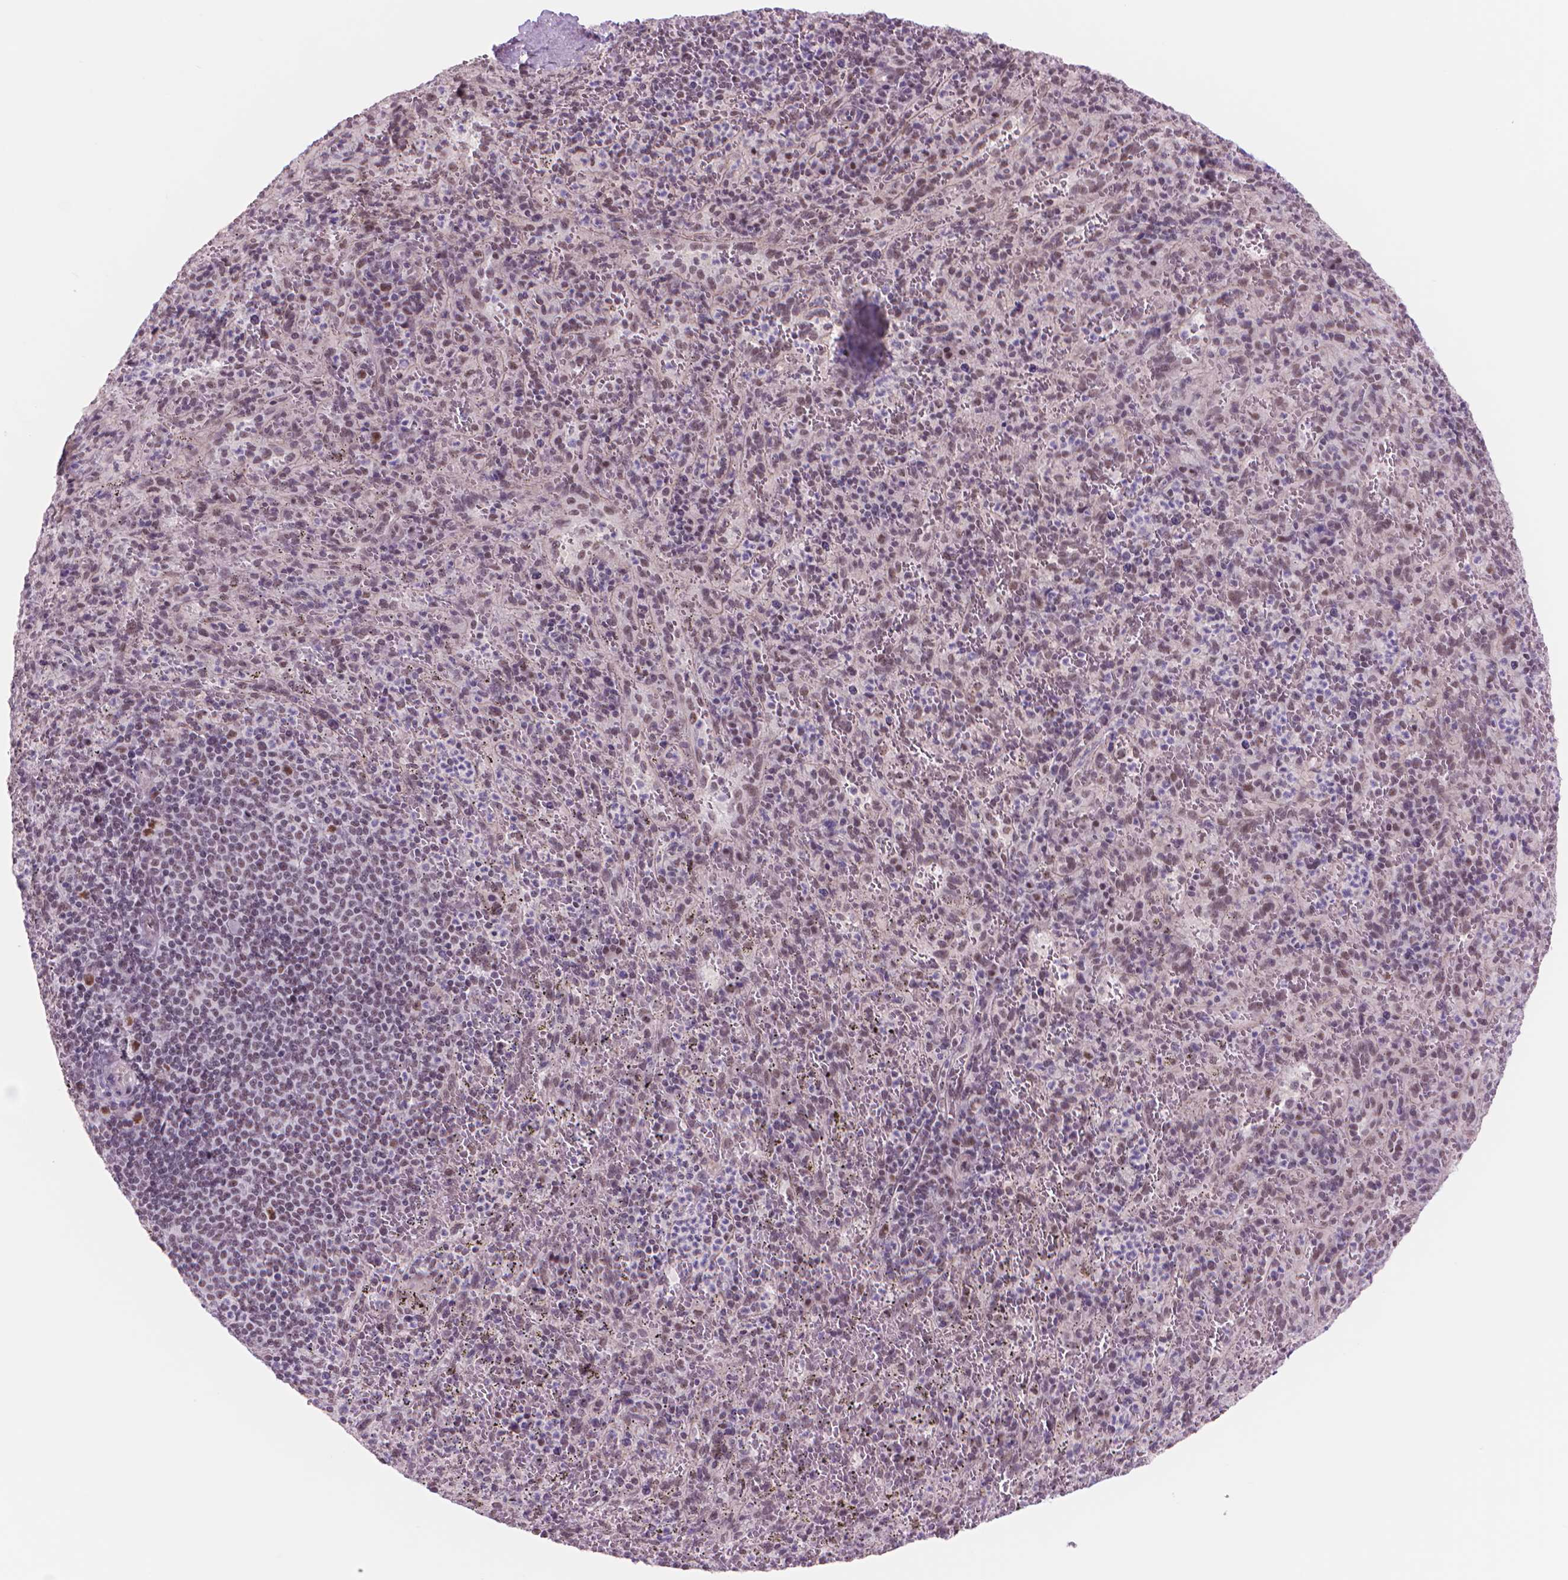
{"staining": {"intensity": "negative", "quantity": "none", "location": "none"}, "tissue": "spleen", "cell_type": "Cells in red pulp", "image_type": "normal", "snomed": [{"axis": "morphology", "description": "Normal tissue, NOS"}, {"axis": "topography", "description": "Spleen"}], "caption": "Image shows no significant protein positivity in cells in red pulp of normal spleen. (DAB immunohistochemistry (IHC) visualized using brightfield microscopy, high magnification).", "gene": "POLR3D", "patient": {"sex": "male", "age": 57}}